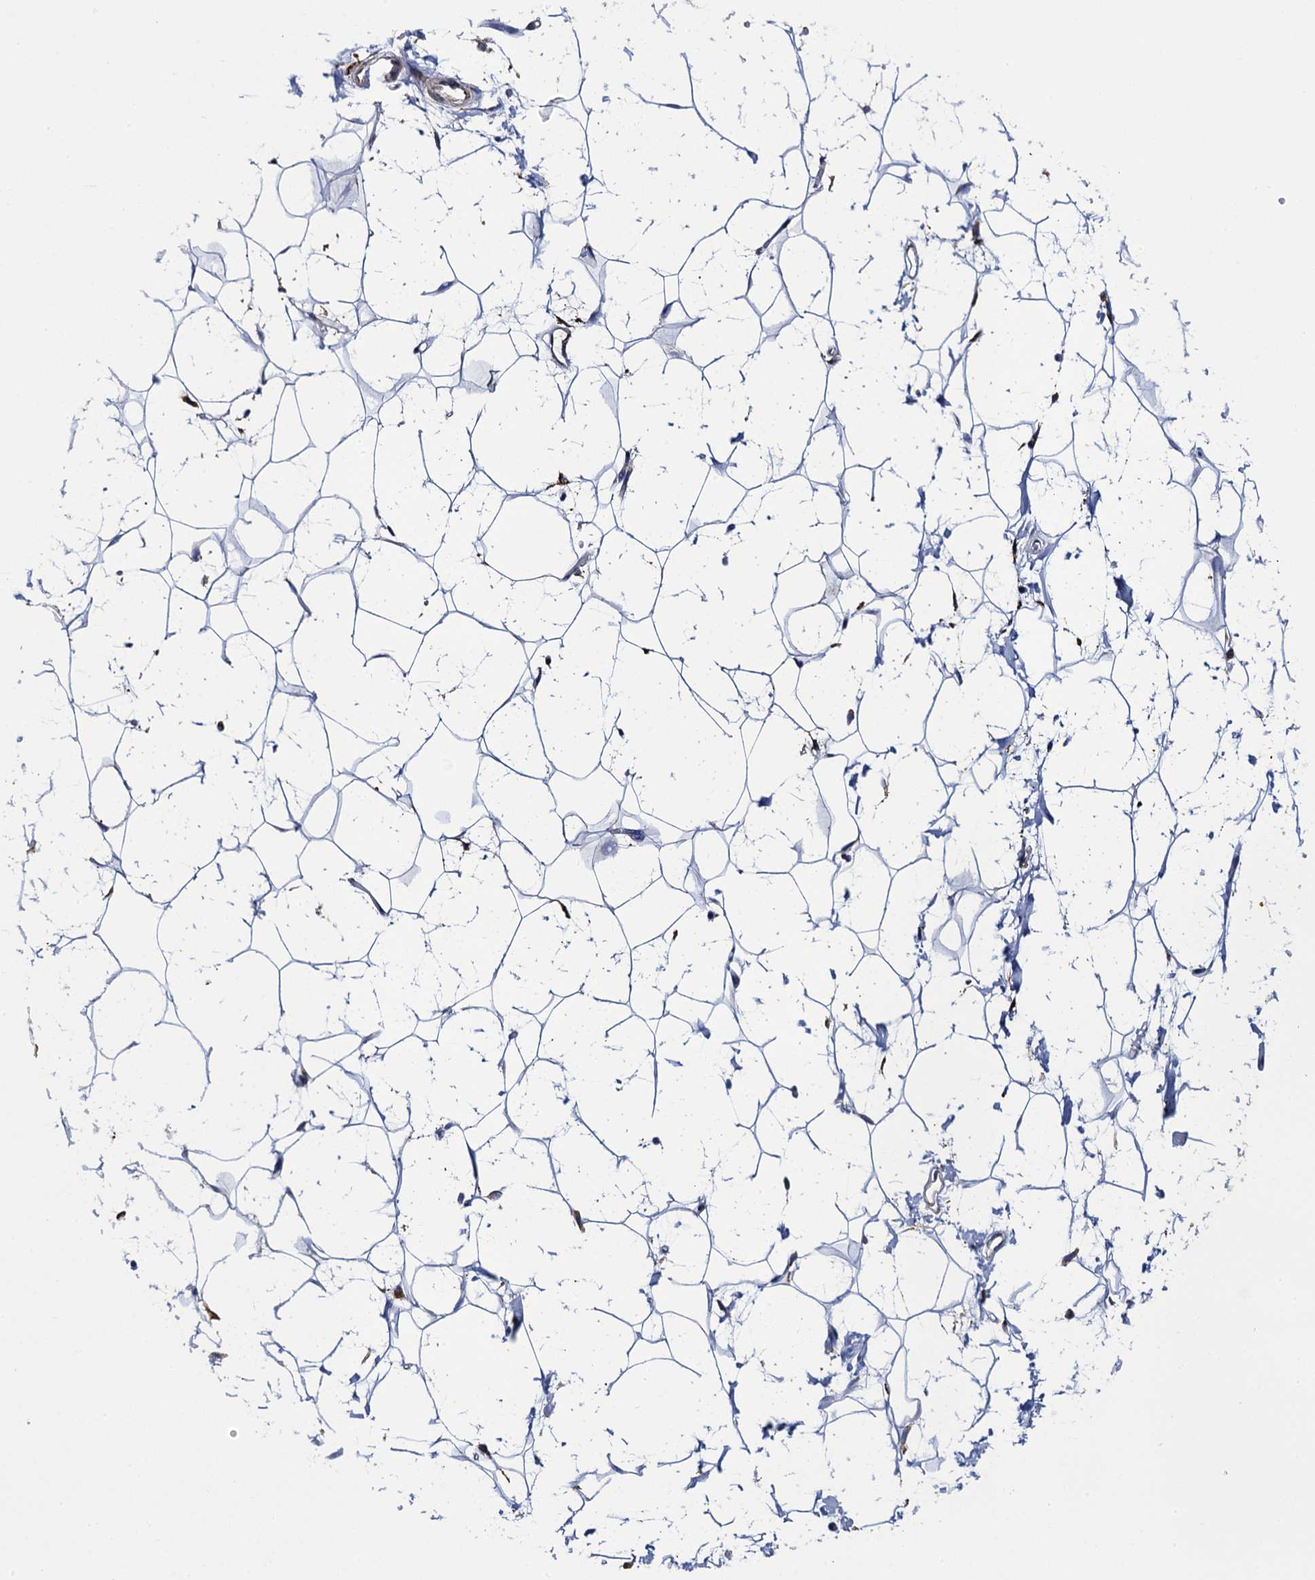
{"staining": {"intensity": "negative", "quantity": "none", "location": "none"}, "tissue": "adipose tissue", "cell_type": "Adipocytes", "image_type": "normal", "snomed": [{"axis": "morphology", "description": "Normal tissue, NOS"}, {"axis": "topography", "description": "Breast"}], "caption": "Adipocytes are negative for protein expression in unremarkable human adipose tissue. Brightfield microscopy of immunohistochemistry (IHC) stained with DAB (3,3'-diaminobenzidine) (brown) and hematoxylin (blue), captured at high magnification.", "gene": "POGLUT3", "patient": {"sex": "female", "age": 26}}